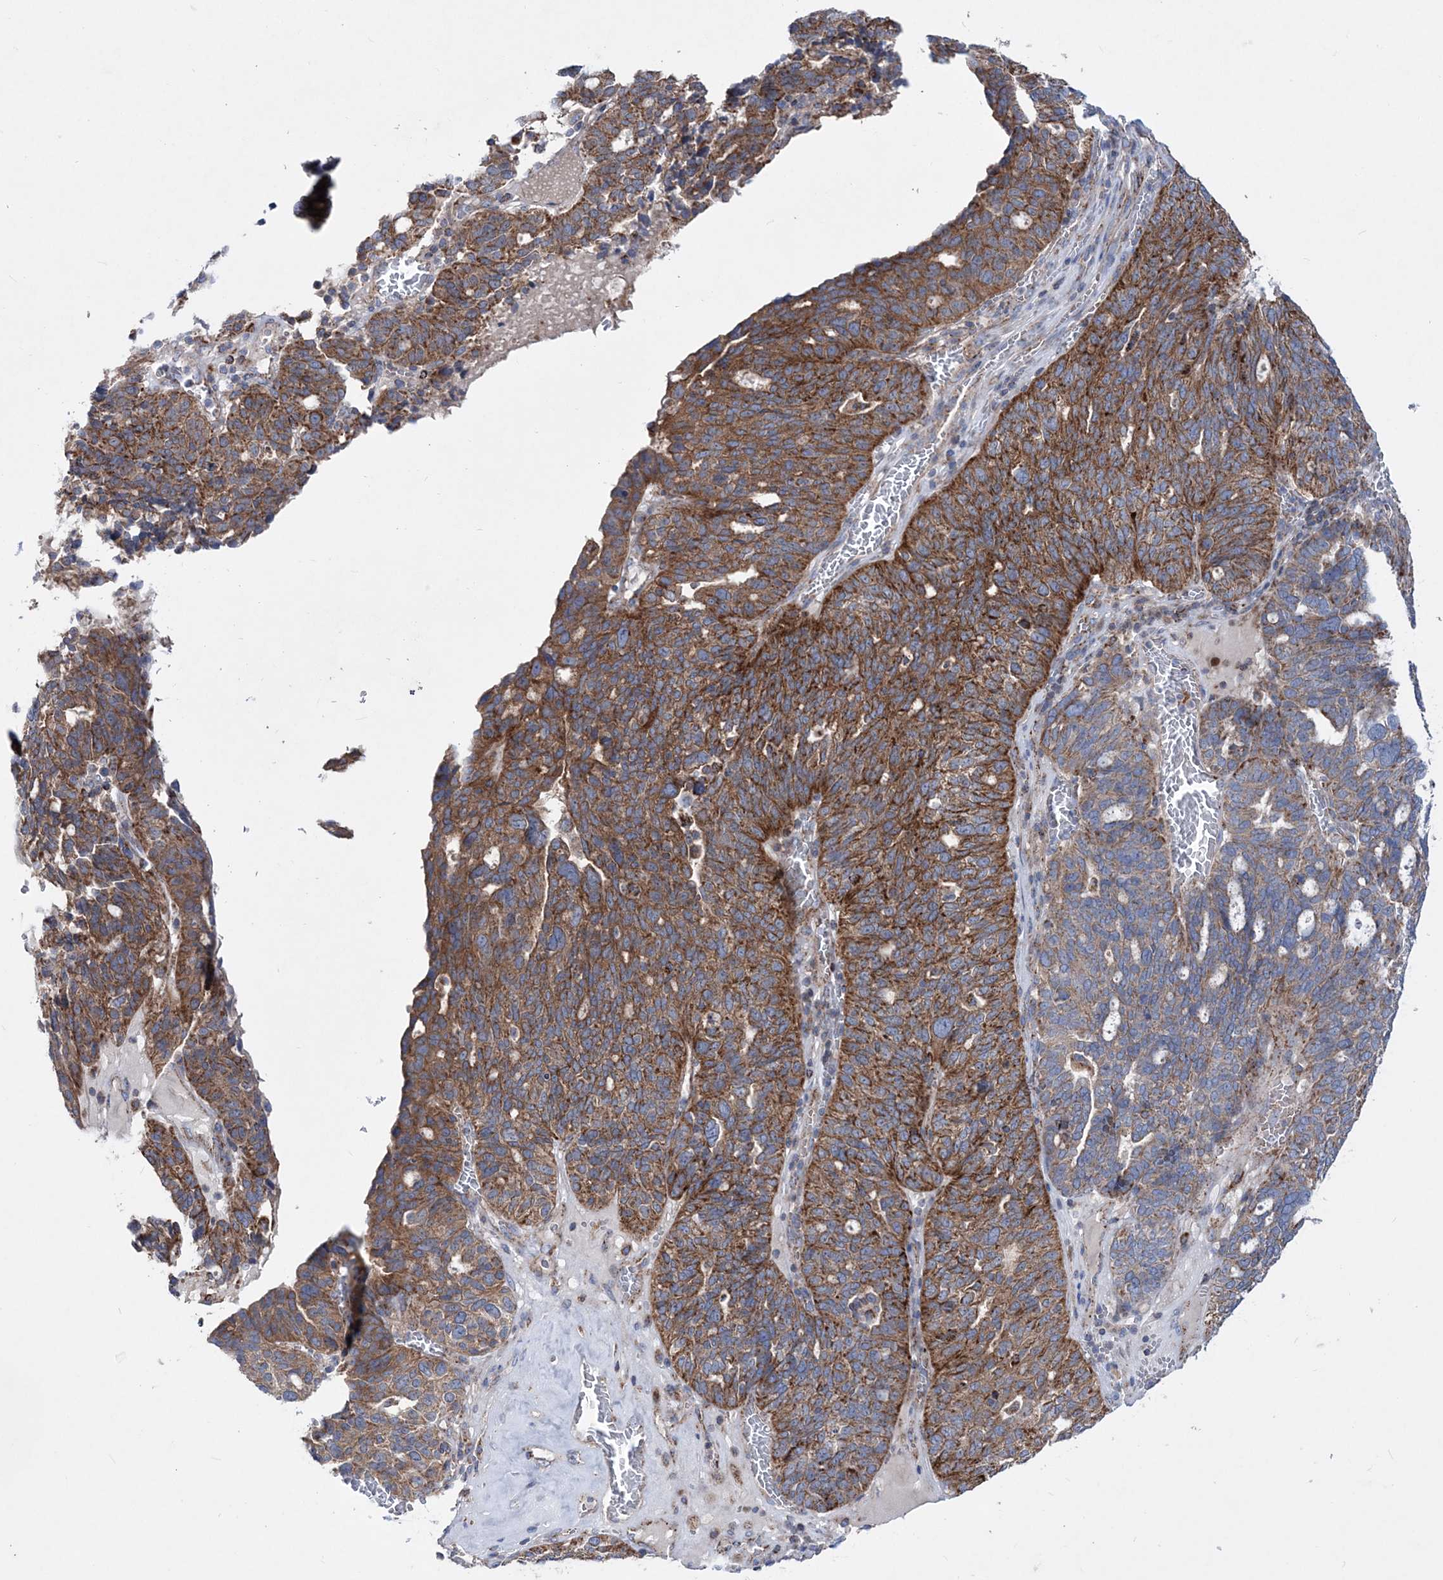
{"staining": {"intensity": "strong", "quantity": "25%-75%", "location": "cytoplasmic/membranous"}, "tissue": "ovarian cancer", "cell_type": "Tumor cells", "image_type": "cancer", "snomed": [{"axis": "morphology", "description": "Cystadenocarcinoma, serous, NOS"}, {"axis": "topography", "description": "Ovary"}], "caption": "Strong cytoplasmic/membranous protein expression is present in about 25%-75% of tumor cells in ovarian cancer.", "gene": "NGLY1", "patient": {"sex": "female", "age": 59}}